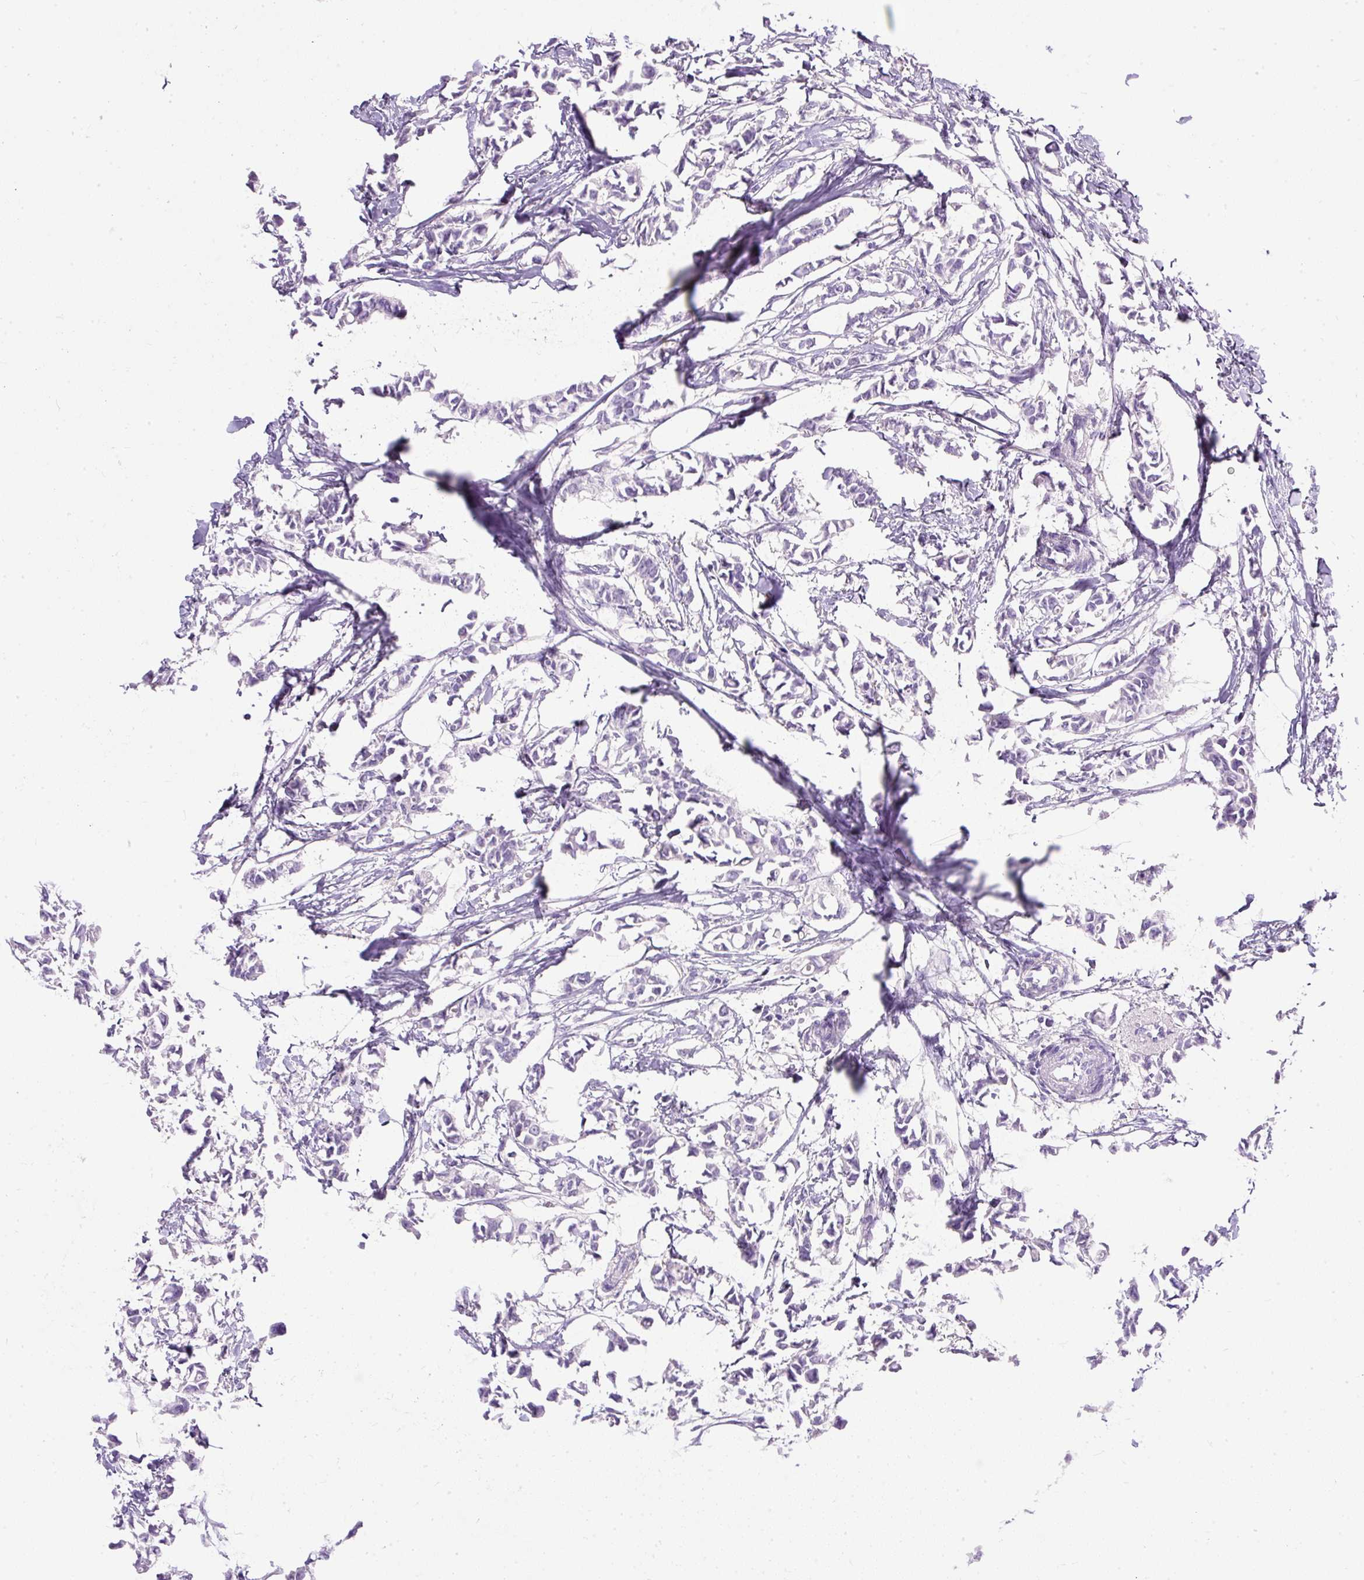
{"staining": {"intensity": "negative", "quantity": "none", "location": "none"}, "tissue": "breast cancer", "cell_type": "Tumor cells", "image_type": "cancer", "snomed": [{"axis": "morphology", "description": "Duct carcinoma"}, {"axis": "topography", "description": "Breast"}], "caption": "Breast cancer was stained to show a protein in brown. There is no significant positivity in tumor cells.", "gene": "PVALB", "patient": {"sex": "female", "age": 41}}